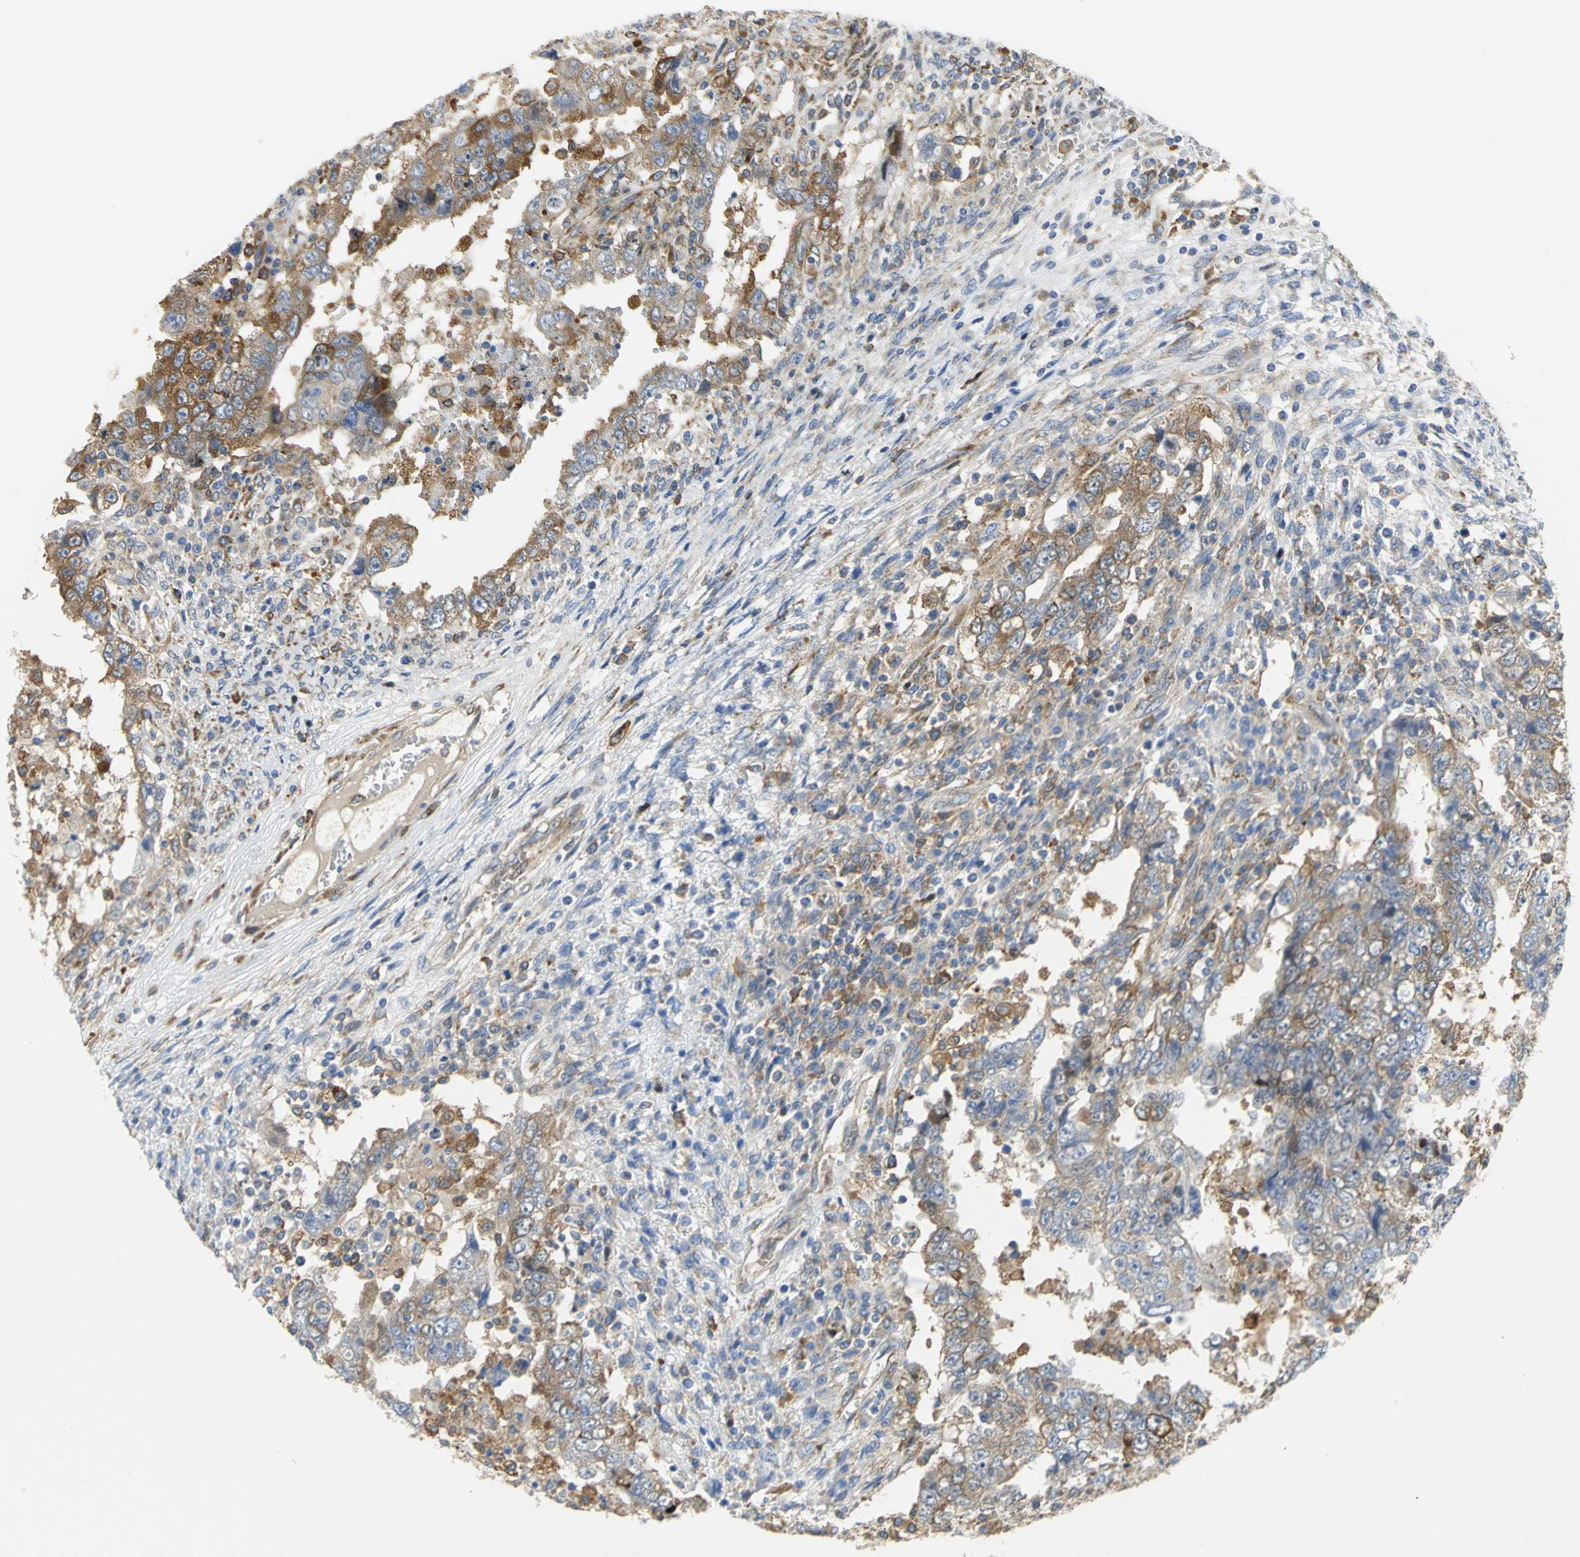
{"staining": {"intensity": "moderate", "quantity": ">75%", "location": "cytoplasmic/membranous"}, "tissue": "testis cancer", "cell_type": "Tumor cells", "image_type": "cancer", "snomed": [{"axis": "morphology", "description": "Carcinoma, Embryonal, NOS"}, {"axis": "topography", "description": "Testis"}], "caption": "This micrograph shows testis cancer (embryonal carcinoma) stained with immunohistochemistry (IHC) to label a protein in brown. The cytoplasmic/membranous of tumor cells show moderate positivity for the protein. Nuclei are counter-stained blue.", "gene": "YBX1", "patient": {"sex": "male", "age": 26}}